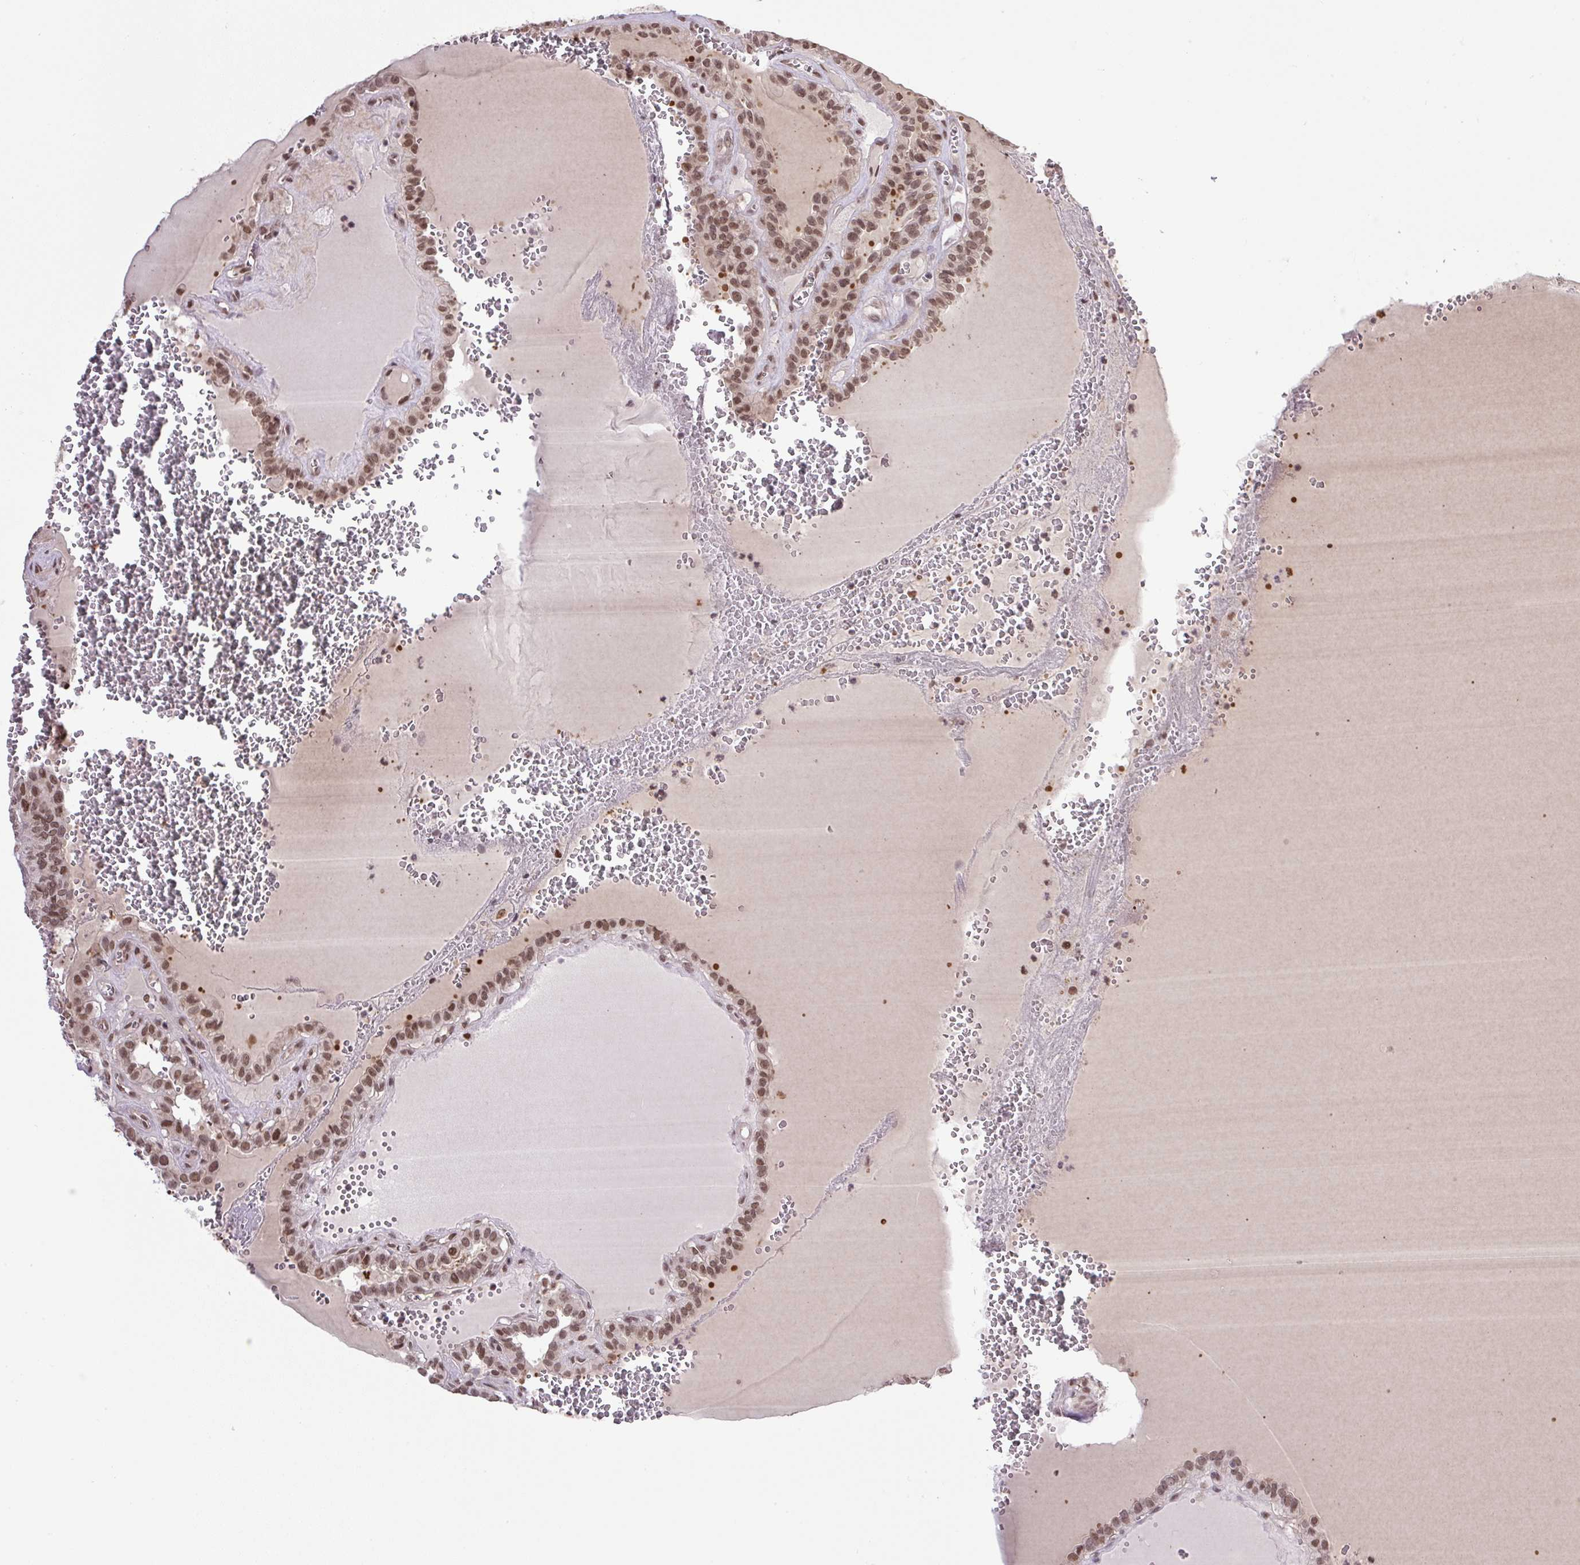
{"staining": {"intensity": "moderate", "quantity": ">75%", "location": "nuclear"}, "tissue": "thyroid cancer", "cell_type": "Tumor cells", "image_type": "cancer", "snomed": [{"axis": "morphology", "description": "Papillary adenocarcinoma, NOS"}, {"axis": "topography", "description": "Thyroid gland"}], "caption": "Papillary adenocarcinoma (thyroid) stained with DAB (3,3'-diaminobenzidine) immunohistochemistry reveals medium levels of moderate nuclear positivity in approximately >75% of tumor cells.", "gene": "SGTA", "patient": {"sex": "female", "age": 21}}